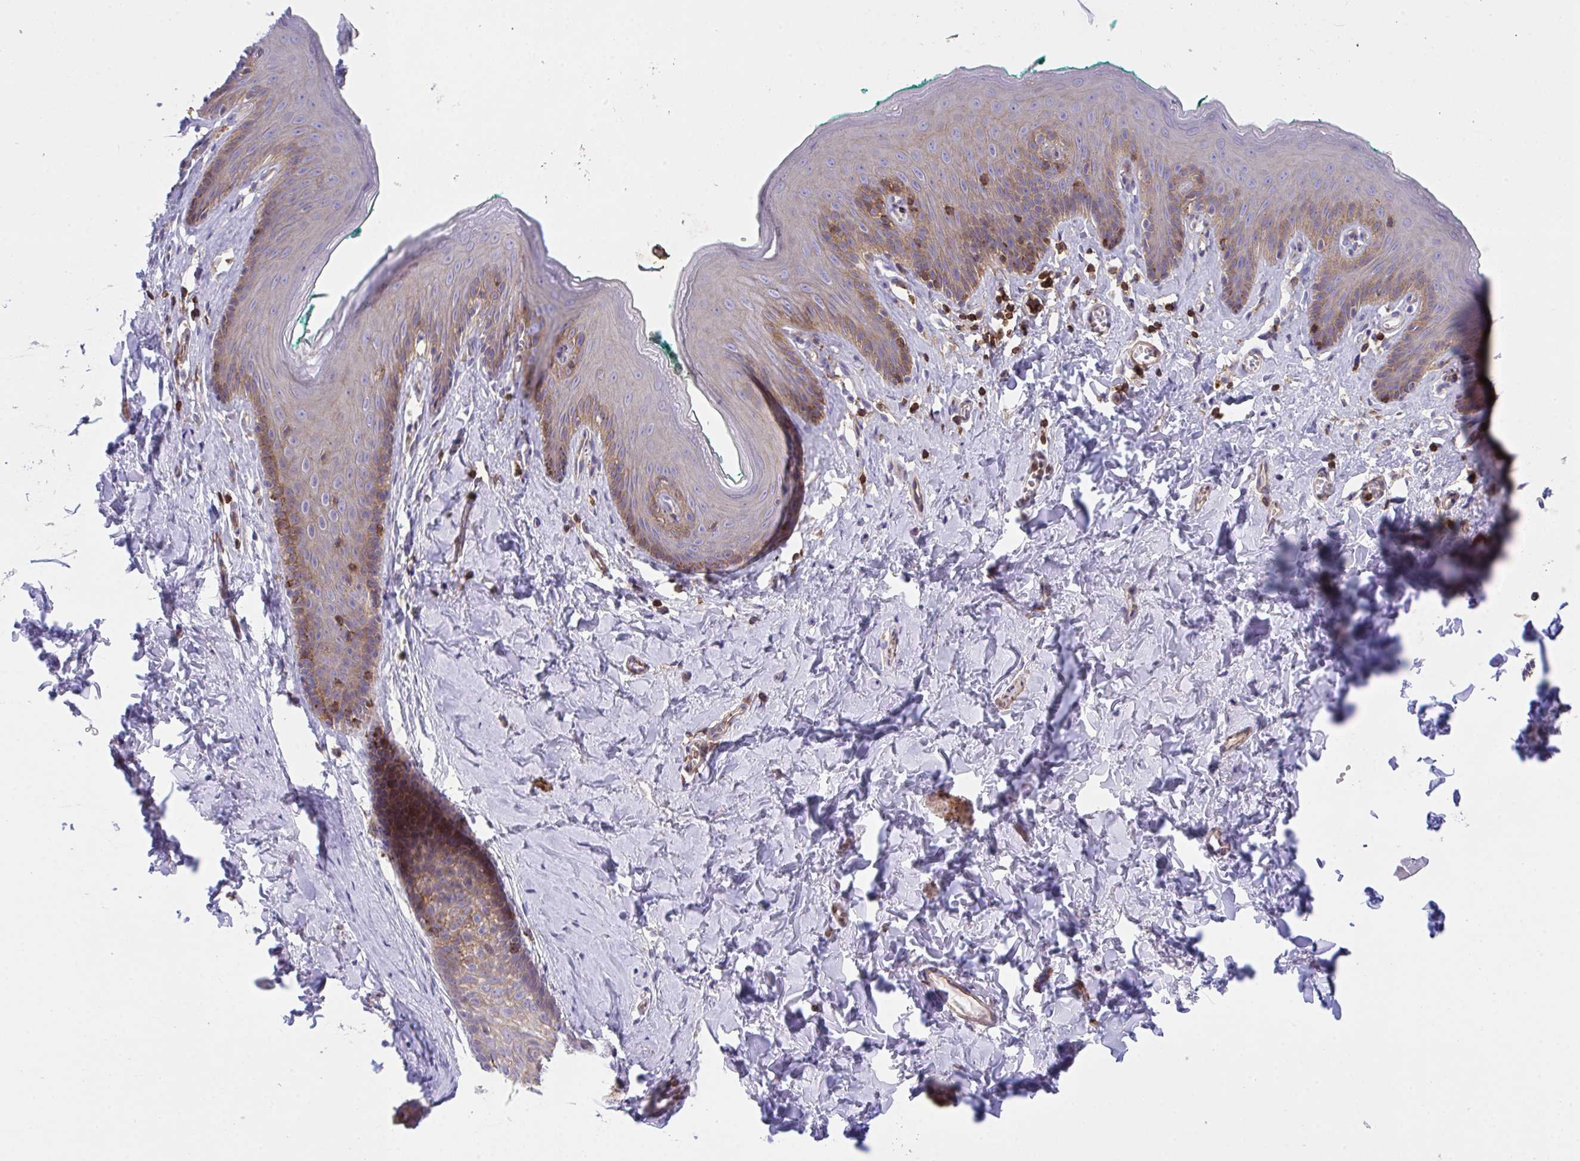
{"staining": {"intensity": "moderate", "quantity": "25%-75%", "location": "cytoplasmic/membranous"}, "tissue": "skin", "cell_type": "Epidermal cells", "image_type": "normal", "snomed": [{"axis": "morphology", "description": "Normal tissue, NOS"}, {"axis": "topography", "description": "Vulva"}, {"axis": "topography", "description": "Peripheral nerve tissue"}], "caption": "Human skin stained for a protein (brown) demonstrates moderate cytoplasmic/membranous positive positivity in about 25%-75% of epidermal cells.", "gene": "PPIH", "patient": {"sex": "female", "age": 66}}